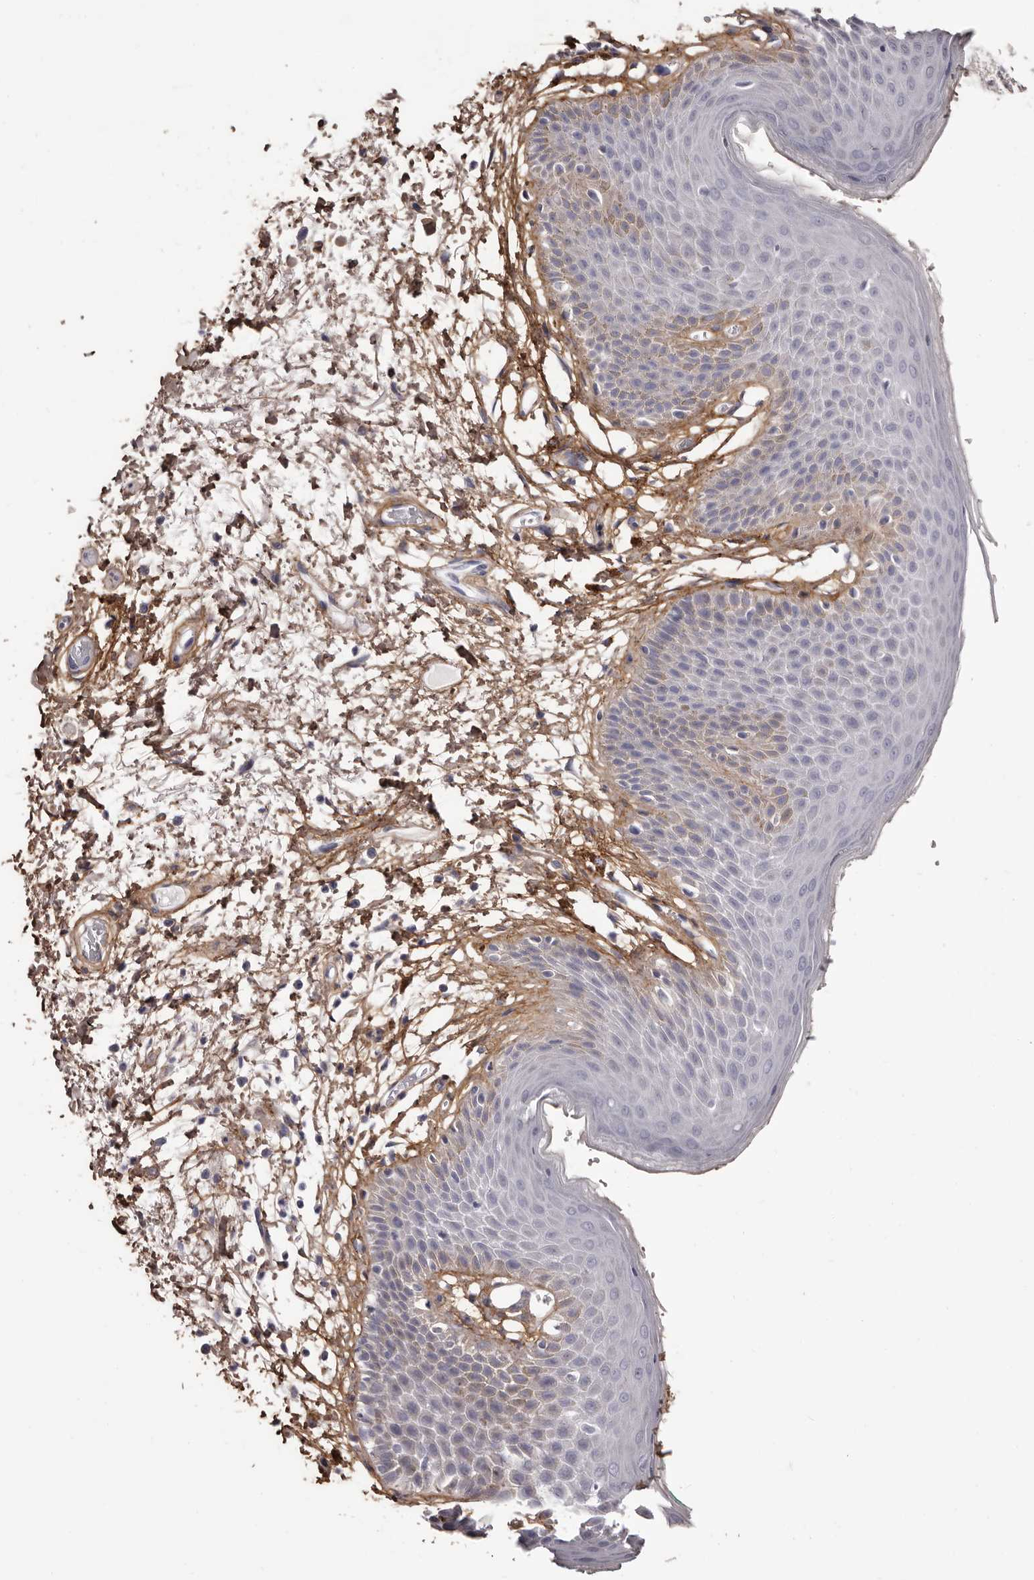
{"staining": {"intensity": "negative", "quantity": "none", "location": "none"}, "tissue": "skin", "cell_type": "Epidermal cells", "image_type": "normal", "snomed": [{"axis": "morphology", "description": "Normal tissue, NOS"}, {"axis": "topography", "description": "Anal"}], "caption": "An immunohistochemistry (IHC) micrograph of normal skin is shown. There is no staining in epidermal cells of skin. Brightfield microscopy of IHC stained with DAB (brown) and hematoxylin (blue), captured at high magnification.", "gene": "COL6A1", "patient": {"sex": "male", "age": 74}}